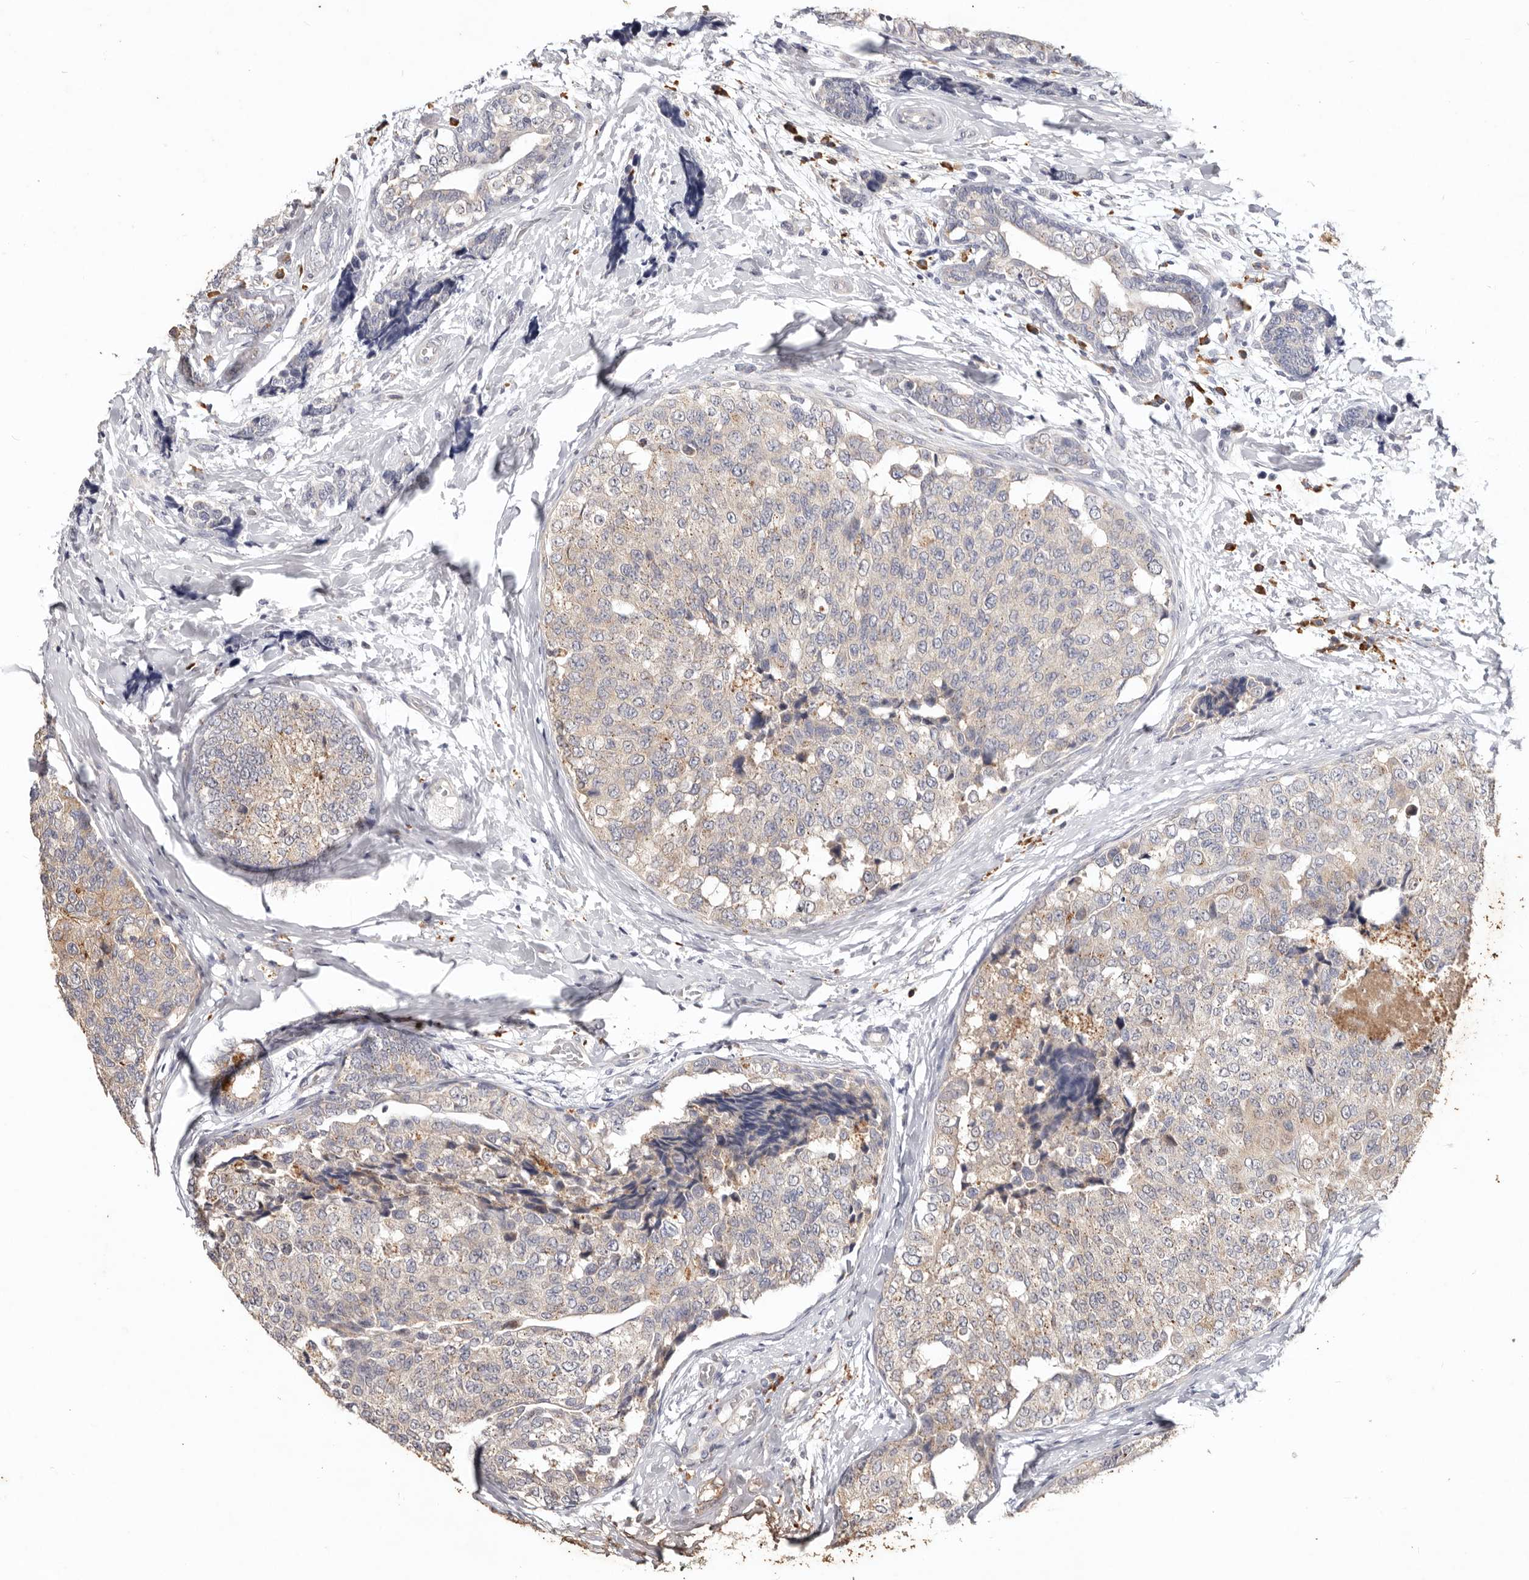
{"staining": {"intensity": "negative", "quantity": "none", "location": "none"}, "tissue": "breast cancer", "cell_type": "Tumor cells", "image_type": "cancer", "snomed": [{"axis": "morphology", "description": "Normal tissue, NOS"}, {"axis": "morphology", "description": "Duct carcinoma"}, {"axis": "topography", "description": "Breast"}], "caption": "This is an immunohistochemistry micrograph of breast cancer (infiltrating ductal carcinoma). There is no staining in tumor cells.", "gene": "WDR77", "patient": {"sex": "female", "age": 43}}